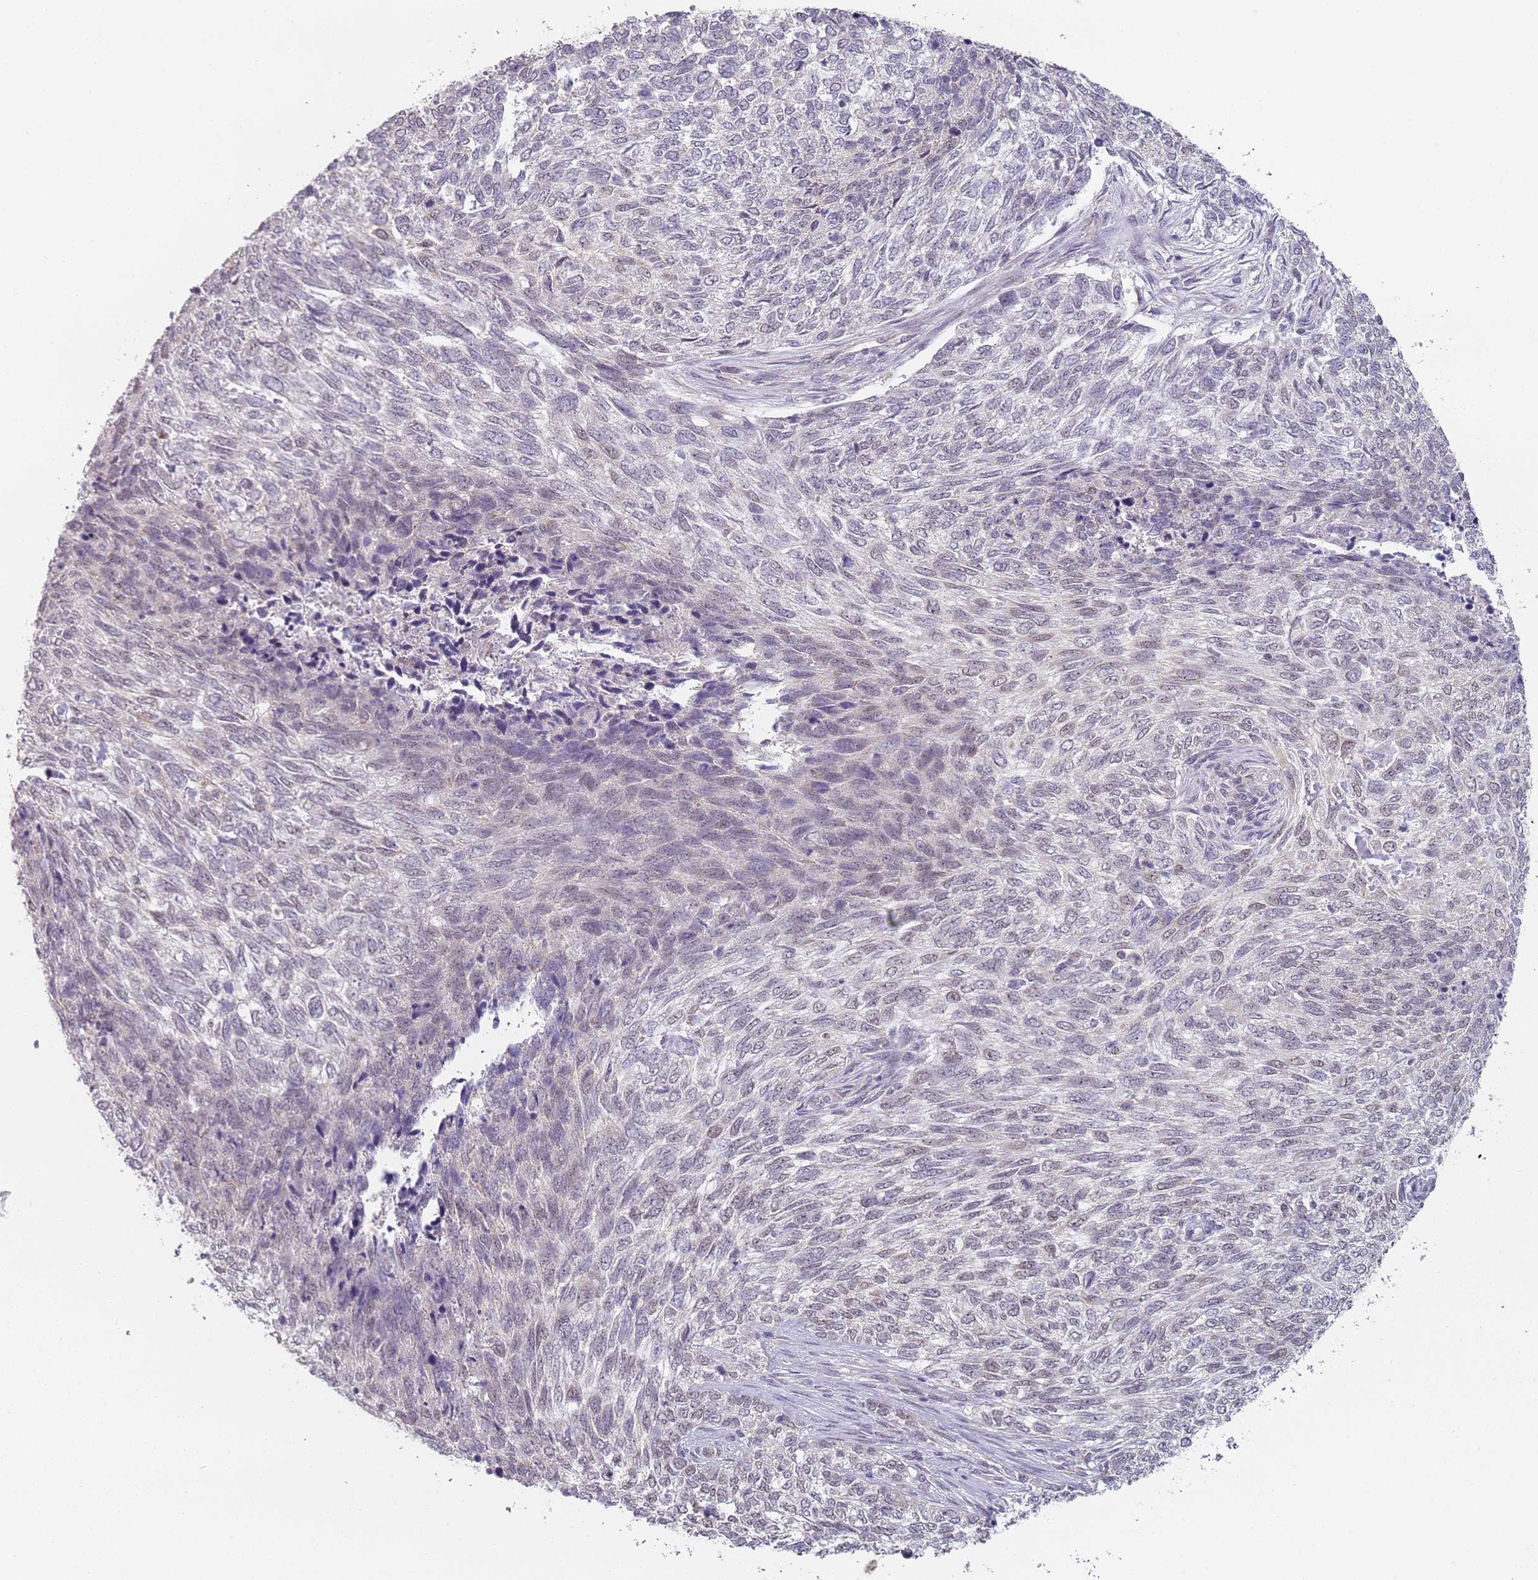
{"staining": {"intensity": "negative", "quantity": "none", "location": "none"}, "tissue": "skin cancer", "cell_type": "Tumor cells", "image_type": "cancer", "snomed": [{"axis": "morphology", "description": "Basal cell carcinoma"}, {"axis": "topography", "description": "Skin"}], "caption": "Immunohistochemistry micrograph of human basal cell carcinoma (skin) stained for a protein (brown), which shows no staining in tumor cells. The staining was performed using DAB (3,3'-diaminobenzidine) to visualize the protein expression in brown, while the nuclei were stained in blue with hematoxylin (Magnification: 20x).", "gene": "SMARCAL1", "patient": {"sex": "female", "age": 65}}